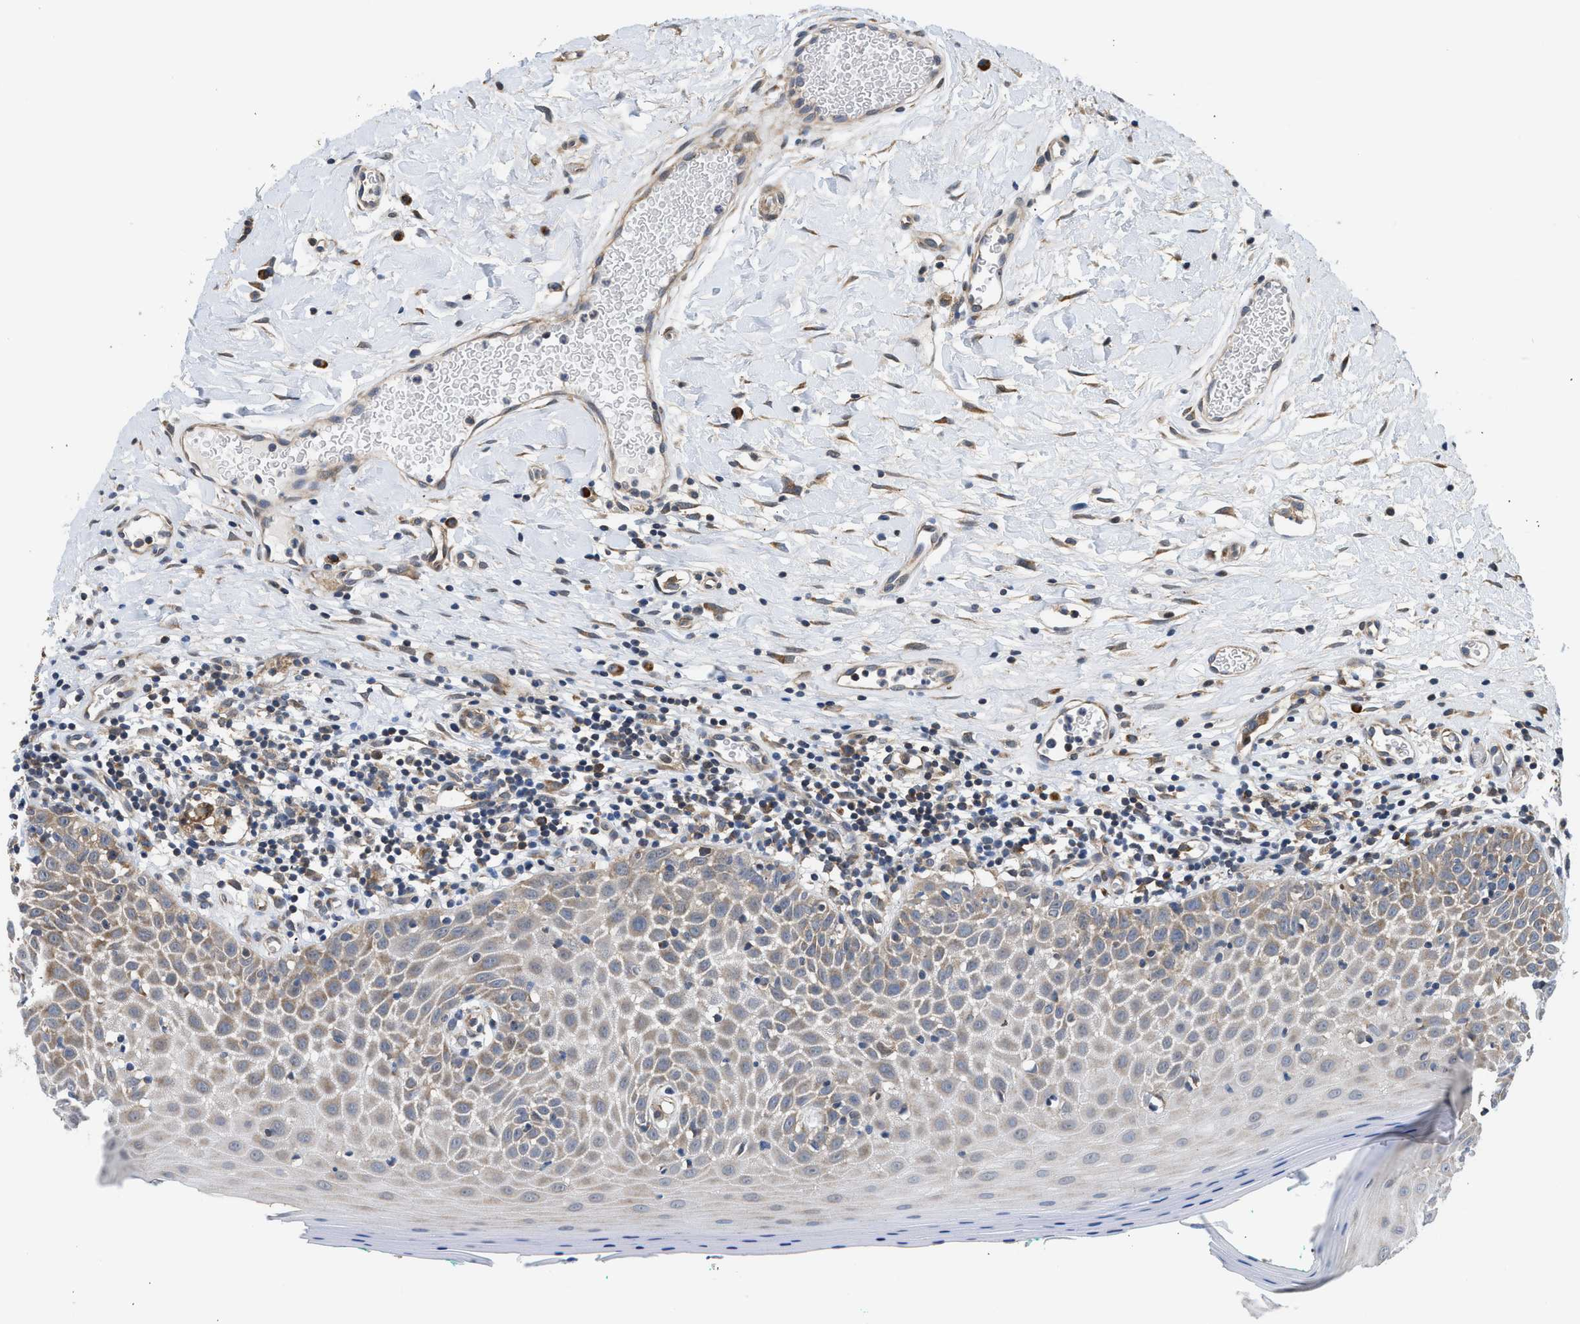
{"staining": {"intensity": "moderate", "quantity": "25%-75%", "location": "cytoplasmic/membranous"}, "tissue": "oral mucosa", "cell_type": "Squamous epithelial cells", "image_type": "normal", "snomed": [{"axis": "morphology", "description": "Normal tissue, NOS"}, {"axis": "topography", "description": "Skeletal muscle"}, {"axis": "topography", "description": "Oral tissue"}], "caption": "This micrograph exhibits benign oral mucosa stained with IHC to label a protein in brown. The cytoplasmic/membranous of squamous epithelial cells show moderate positivity for the protein. Nuclei are counter-stained blue.", "gene": "POLG2", "patient": {"sex": "male", "age": 58}}